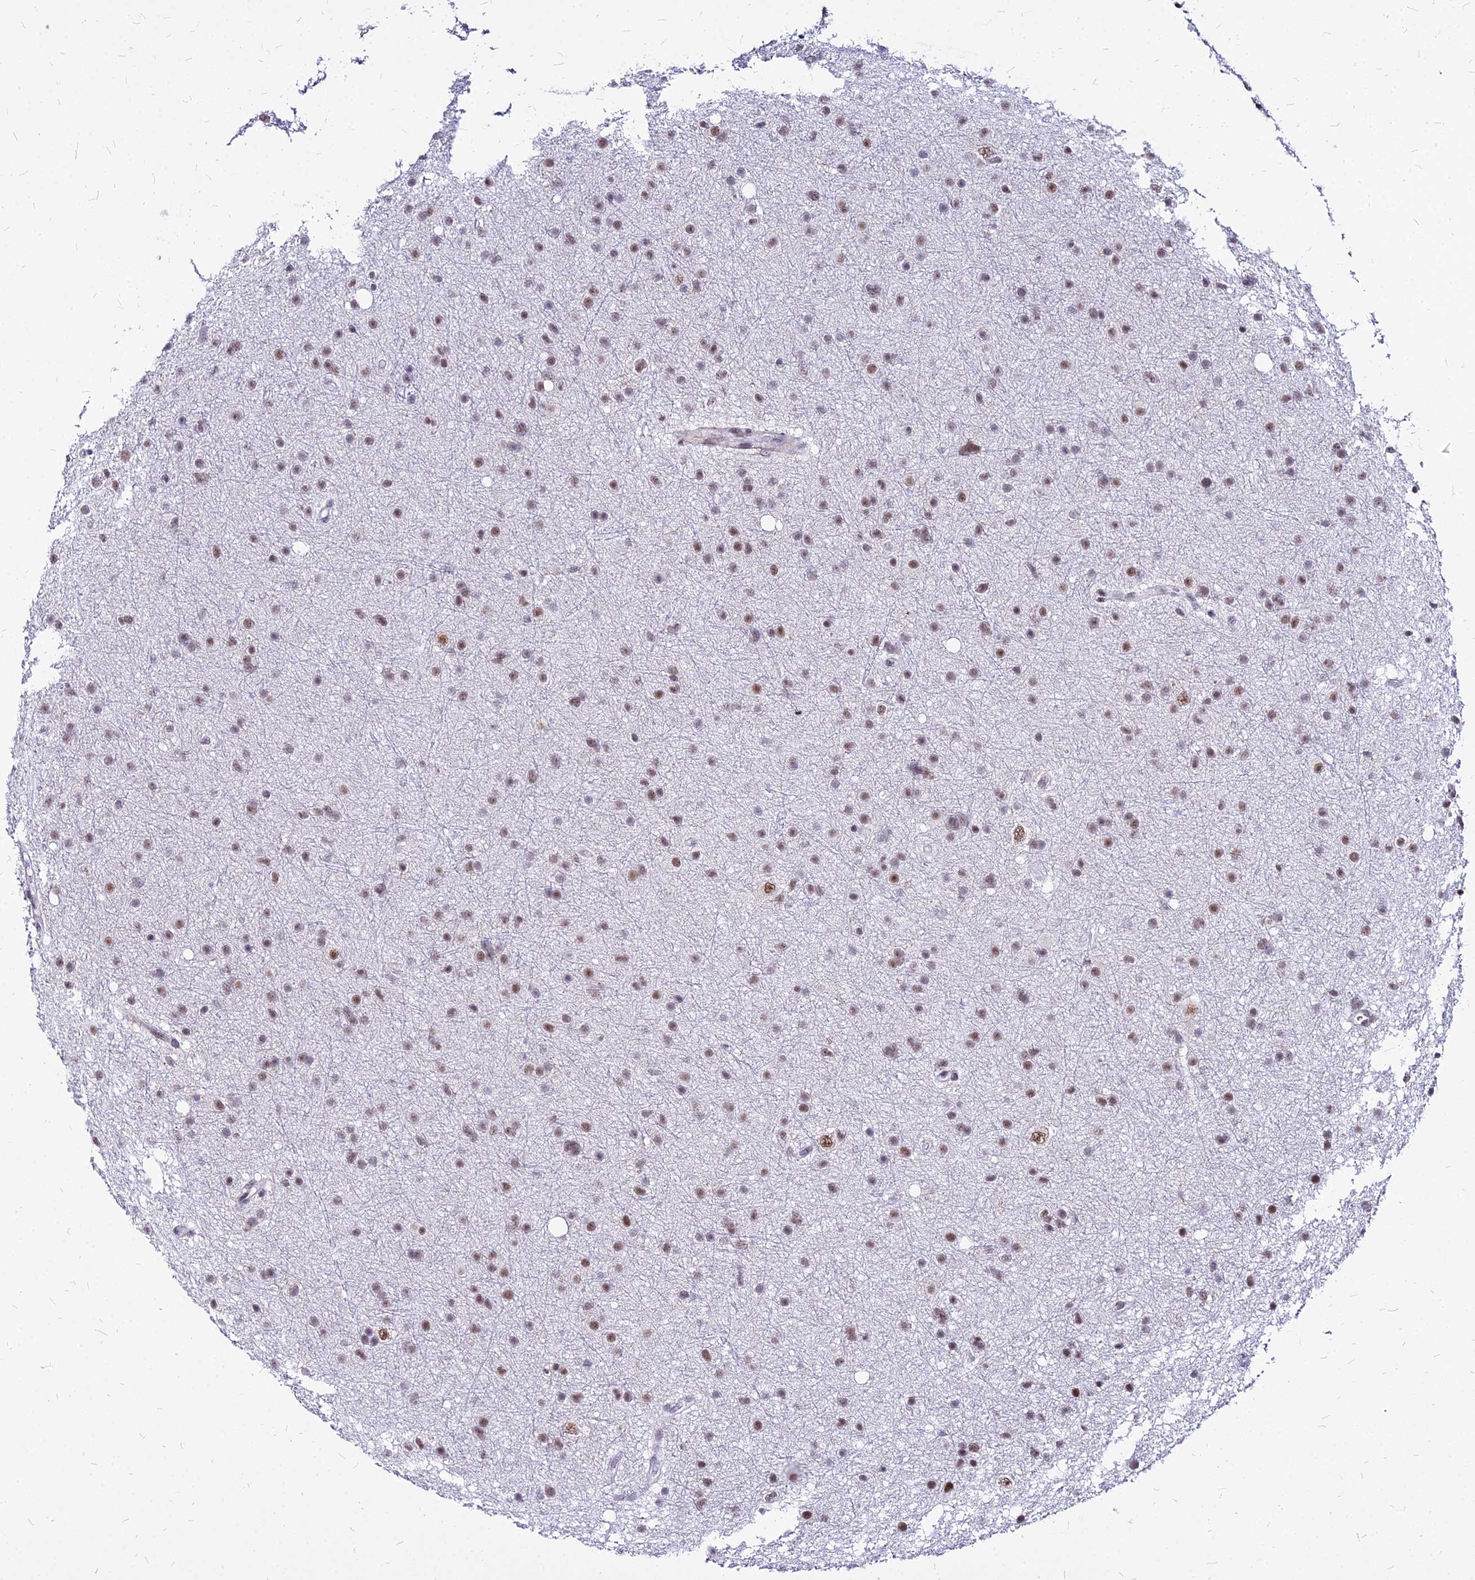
{"staining": {"intensity": "moderate", "quantity": "25%-75%", "location": "nuclear"}, "tissue": "glioma", "cell_type": "Tumor cells", "image_type": "cancer", "snomed": [{"axis": "morphology", "description": "Glioma, malignant, Low grade"}, {"axis": "topography", "description": "Cerebral cortex"}], "caption": "Malignant glioma (low-grade) tissue demonstrates moderate nuclear positivity in about 25%-75% of tumor cells, visualized by immunohistochemistry.", "gene": "FDX2", "patient": {"sex": "female", "age": 39}}